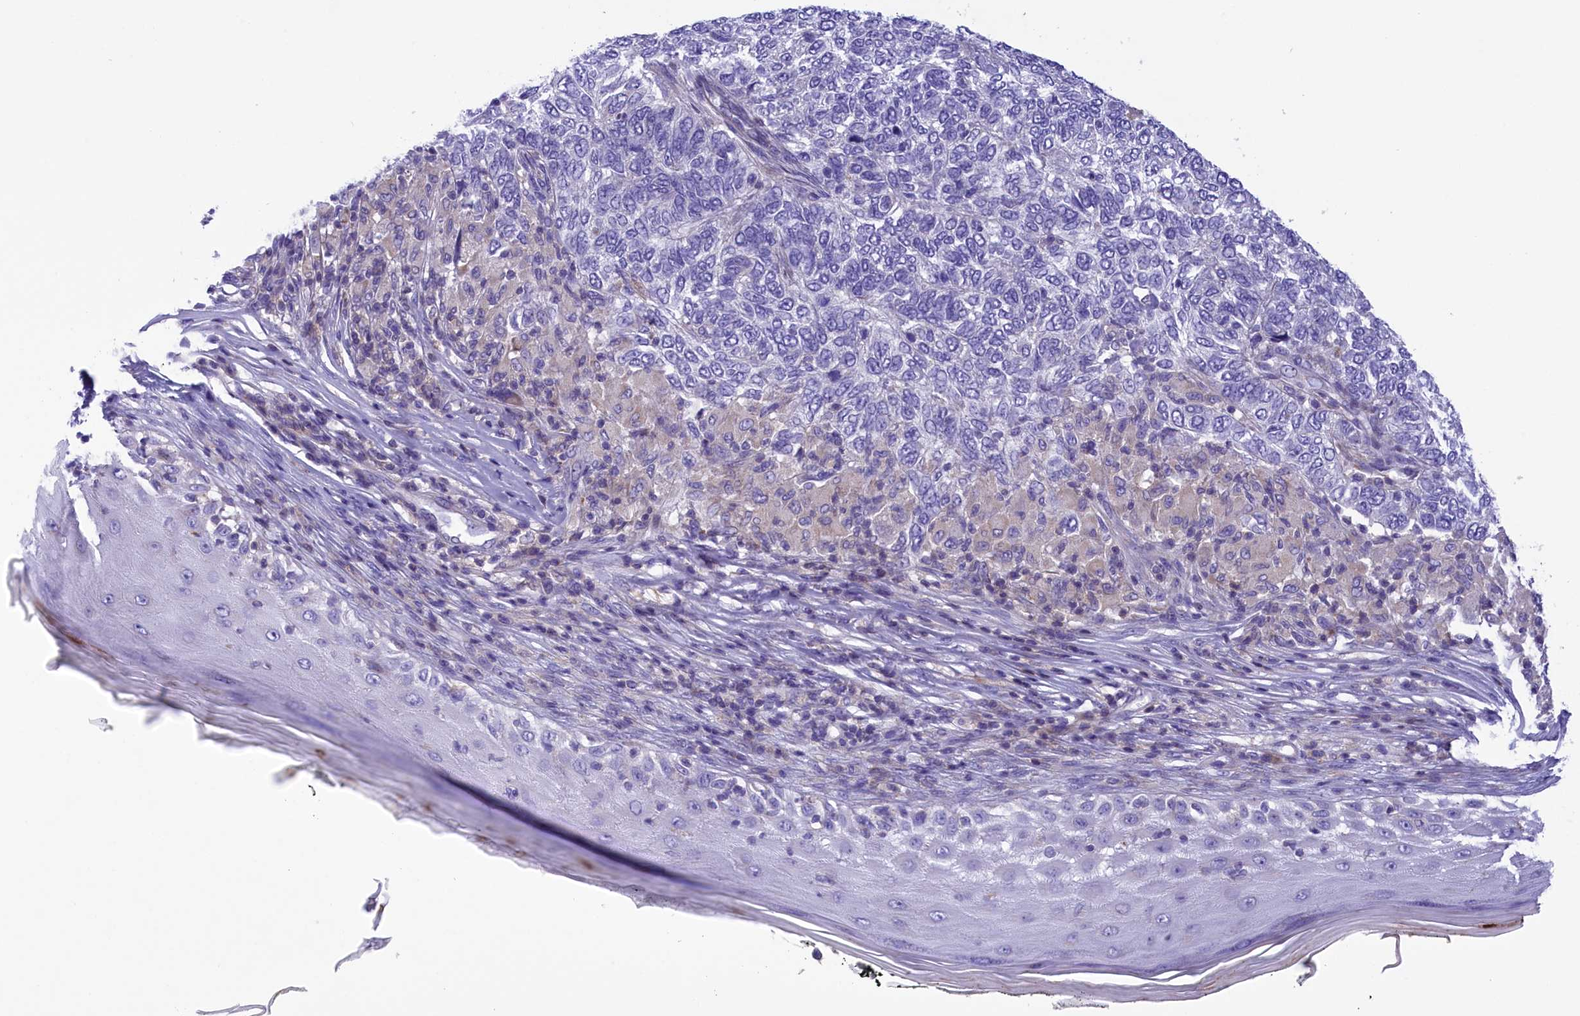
{"staining": {"intensity": "negative", "quantity": "none", "location": "none"}, "tissue": "skin cancer", "cell_type": "Tumor cells", "image_type": "cancer", "snomed": [{"axis": "morphology", "description": "Basal cell carcinoma"}, {"axis": "topography", "description": "Skin"}], "caption": "Tumor cells are negative for protein expression in human skin cancer (basal cell carcinoma).", "gene": "CORO7-PAM16", "patient": {"sex": "female", "age": 65}}